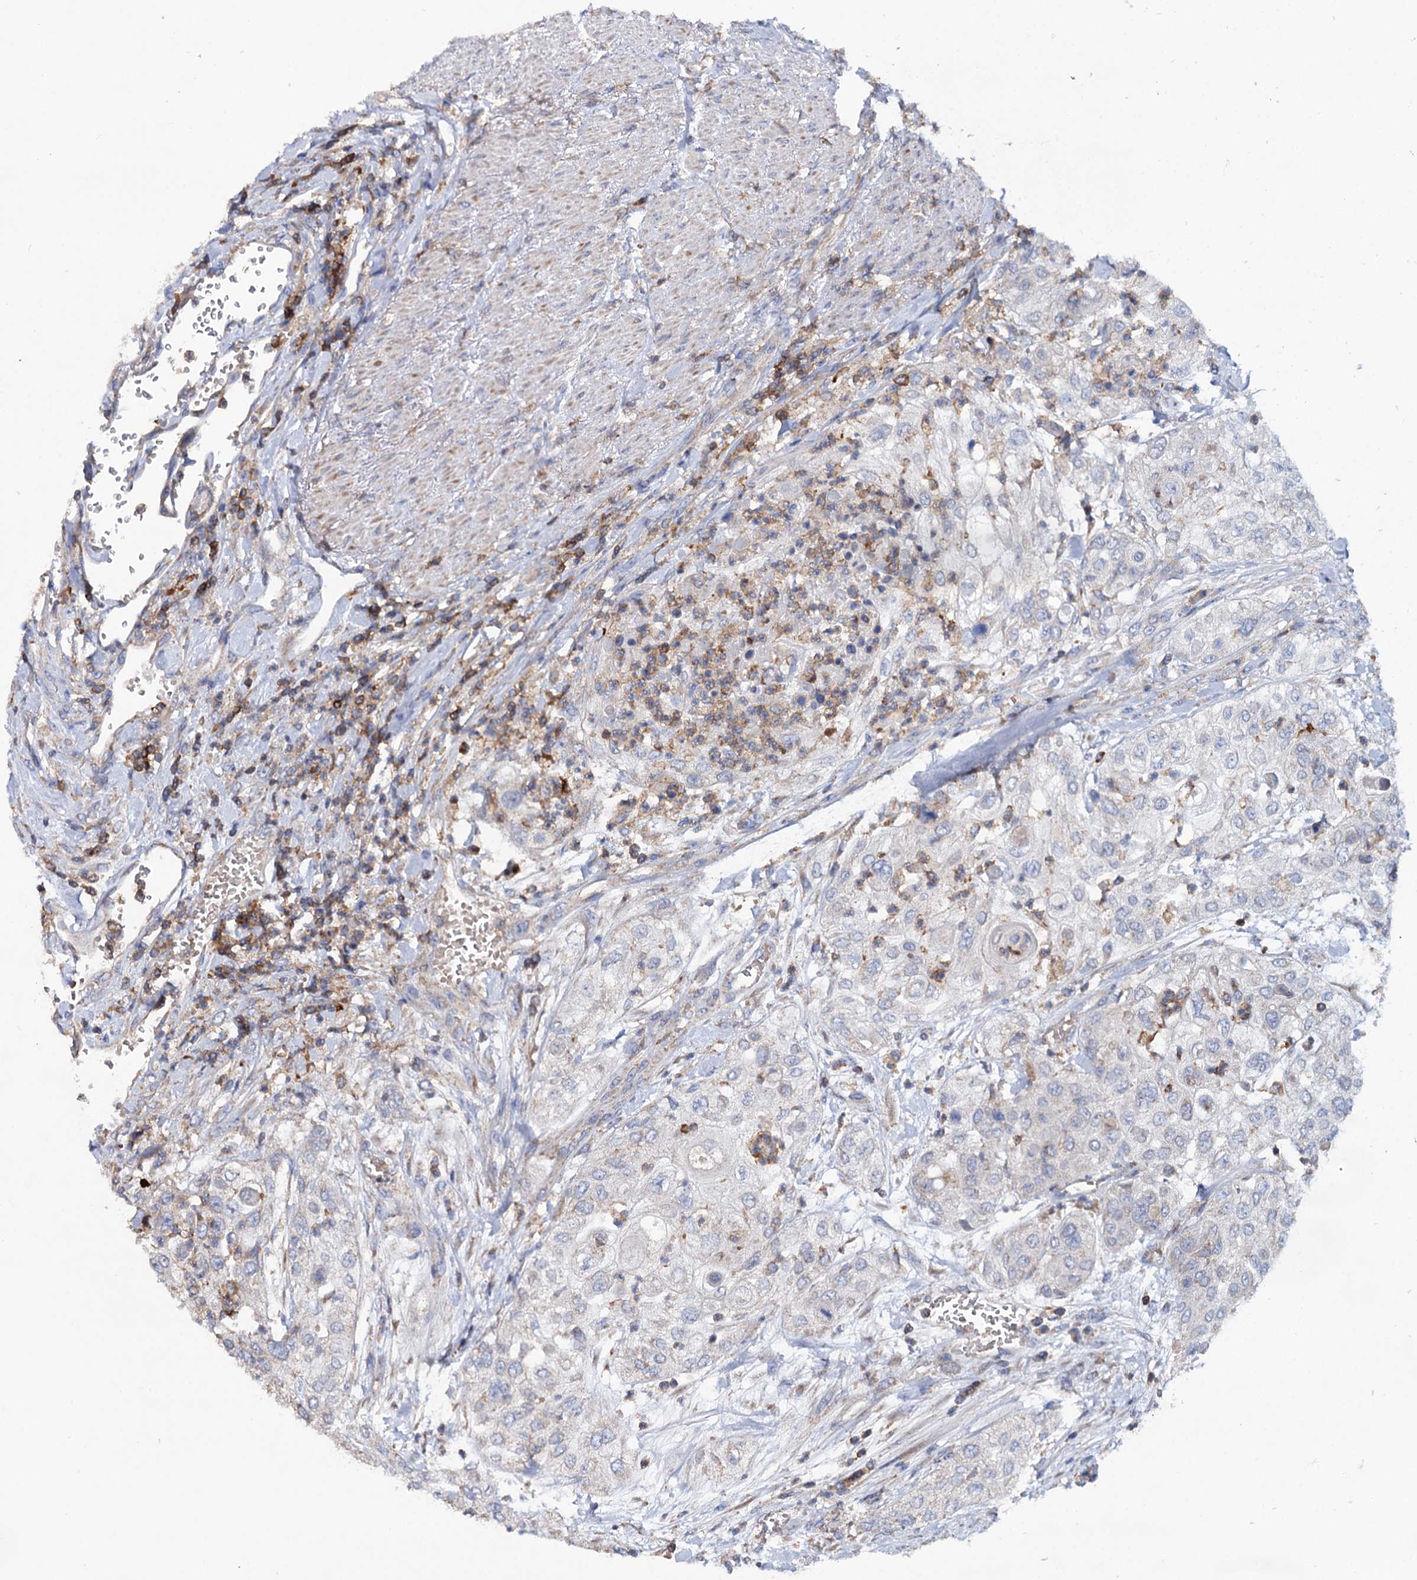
{"staining": {"intensity": "negative", "quantity": "none", "location": "none"}, "tissue": "urothelial cancer", "cell_type": "Tumor cells", "image_type": "cancer", "snomed": [{"axis": "morphology", "description": "Urothelial carcinoma, High grade"}, {"axis": "topography", "description": "Urinary bladder"}], "caption": "Tumor cells show no significant protein expression in urothelial carcinoma (high-grade).", "gene": "UBASH3B", "patient": {"sex": "female", "age": 79}}